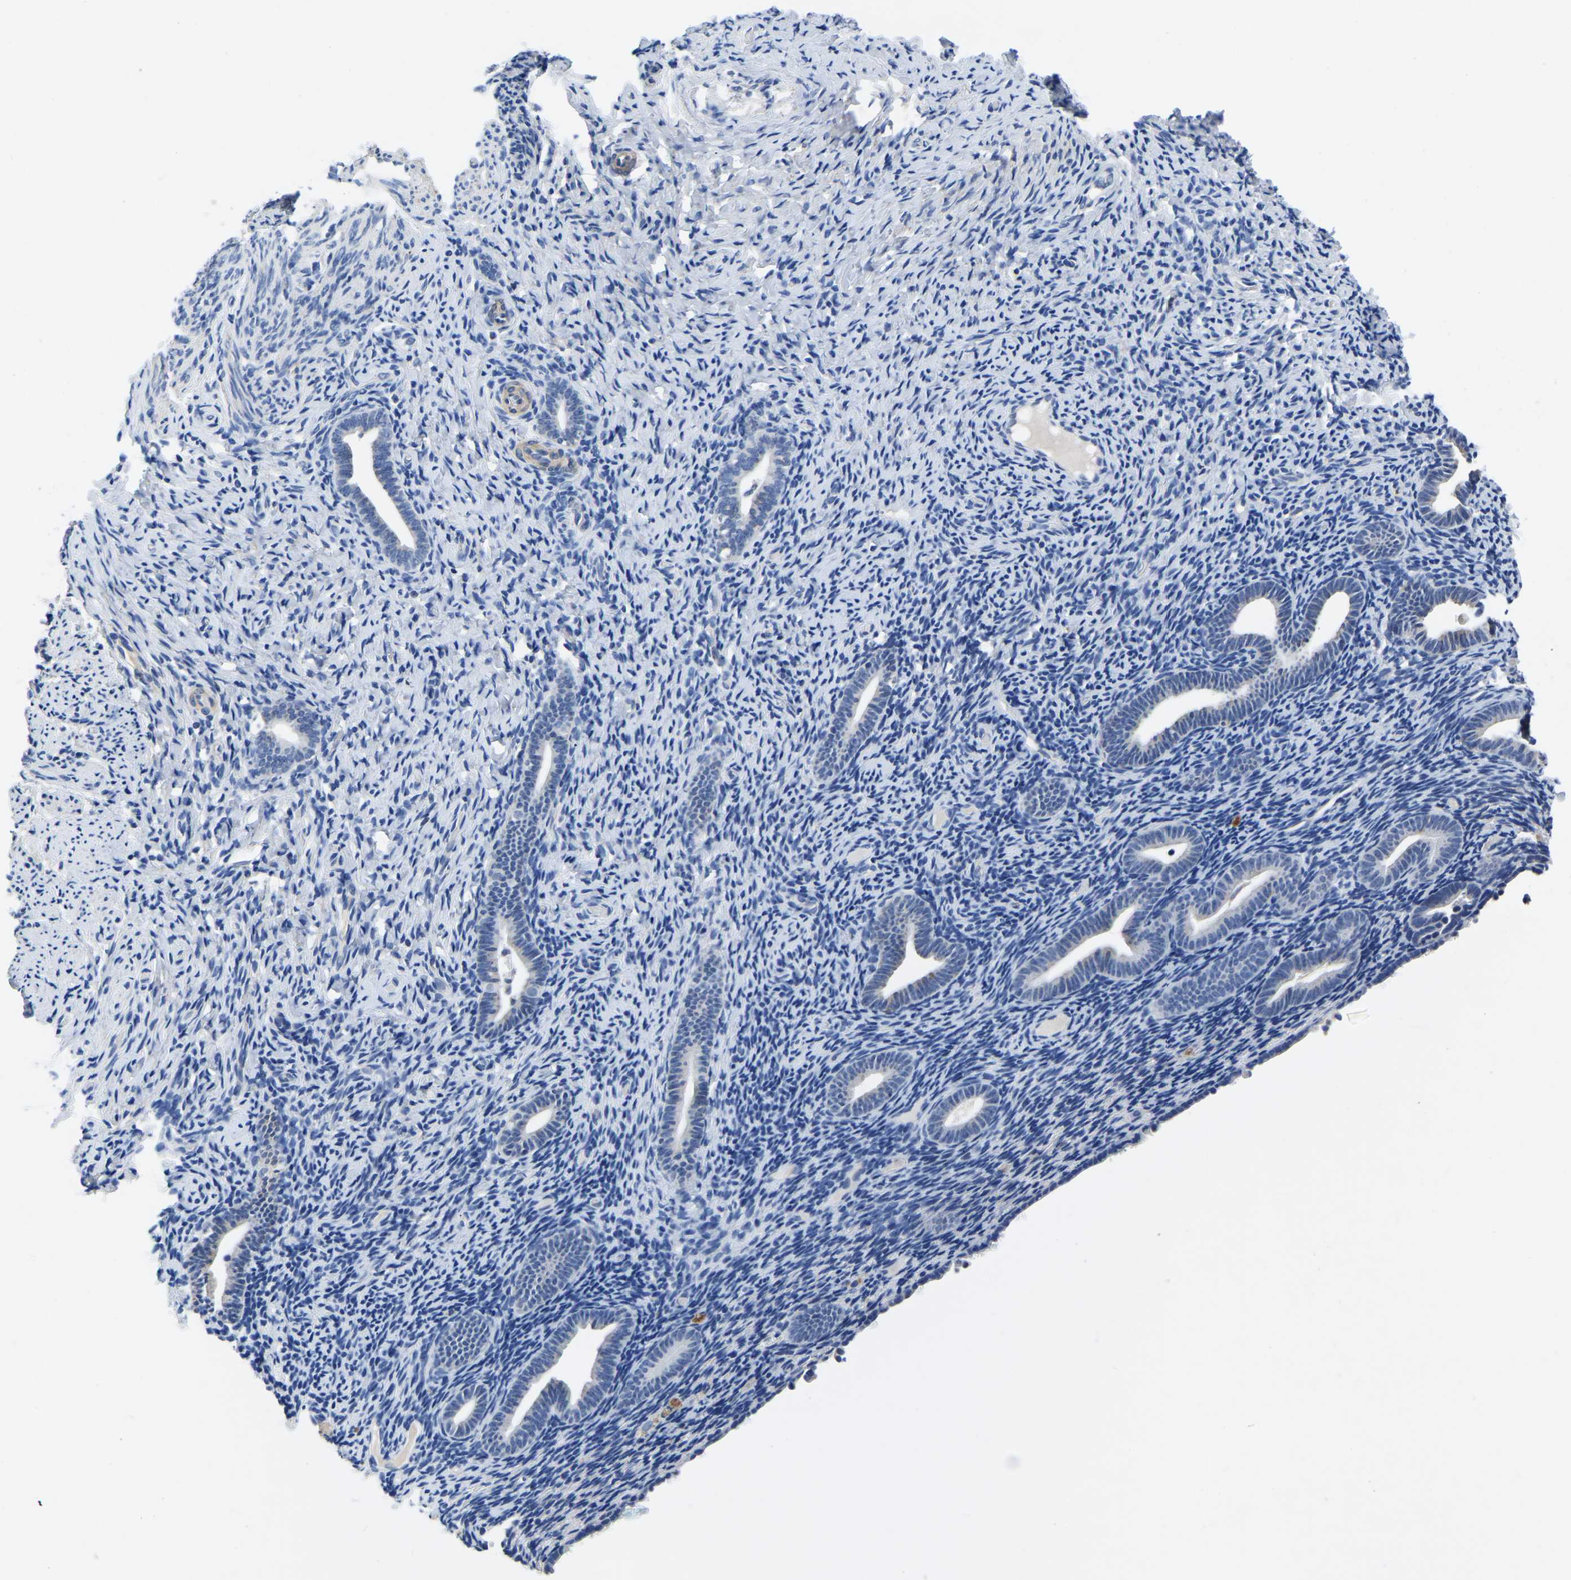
{"staining": {"intensity": "negative", "quantity": "none", "location": "none"}, "tissue": "endometrium", "cell_type": "Cells in endometrial stroma", "image_type": "normal", "snomed": [{"axis": "morphology", "description": "Normal tissue, NOS"}, {"axis": "topography", "description": "Endometrium"}], "caption": "Endometrium stained for a protein using immunohistochemistry displays no staining cells in endometrial stroma.", "gene": "FGD5", "patient": {"sex": "female", "age": 51}}